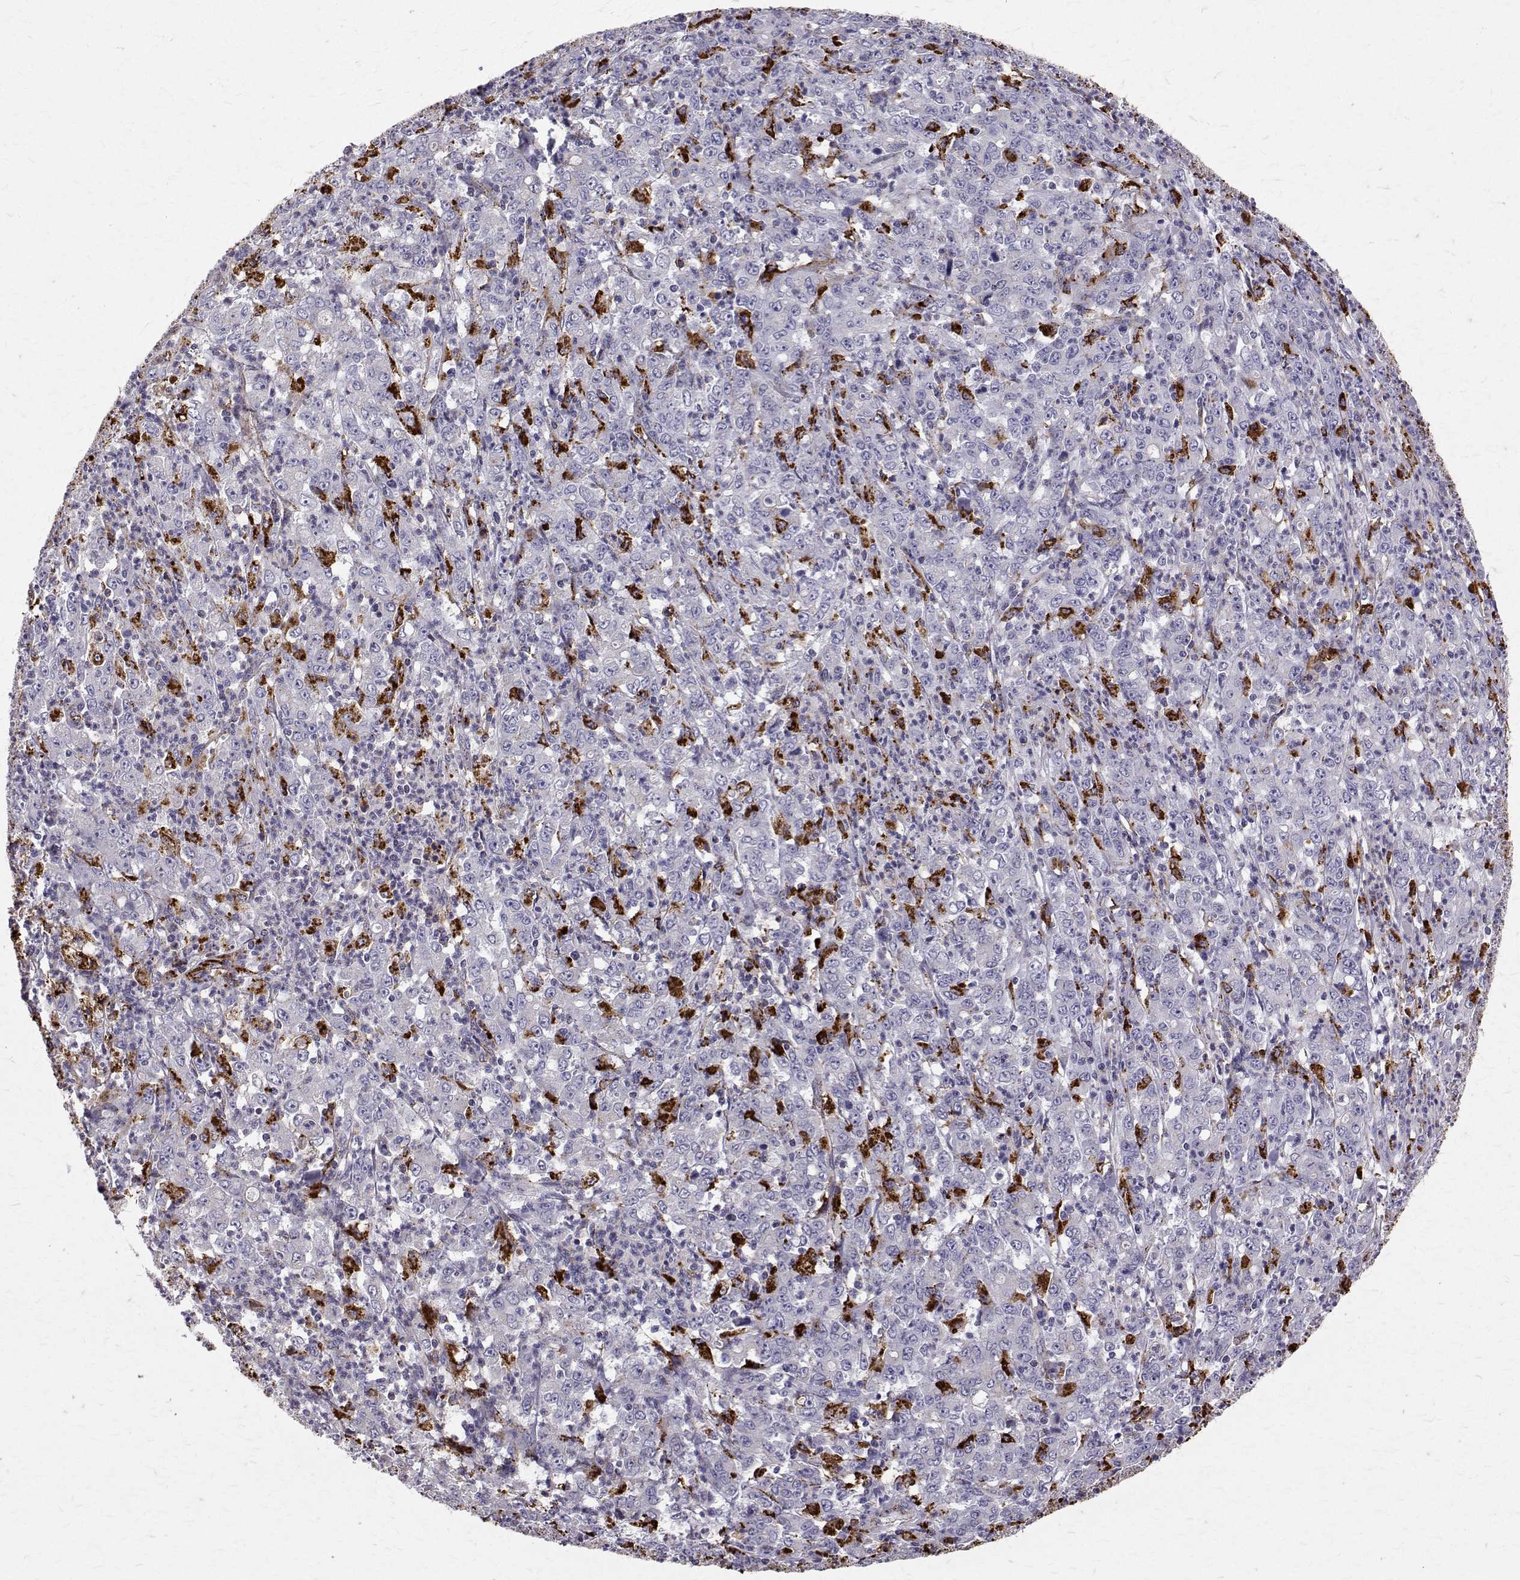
{"staining": {"intensity": "strong", "quantity": "<25%", "location": "cytoplasmic/membranous"}, "tissue": "stomach cancer", "cell_type": "Tumor cells", "image_type": "cancer", "snomed": [{"axis": "morphology", "description": "Adenocarcinoma, NOS"}, {"axis": "topography", "description": "Stomach, lower"}], "caption": "The histopathology image exhibits immunohistochemical staining of stomach cancer. There is strong cytoplasmic/membranous staining is appreciated in about <25% of tumor cells.", "gene": "TPP1", "patient": {"sex": "female", "age": 71}}